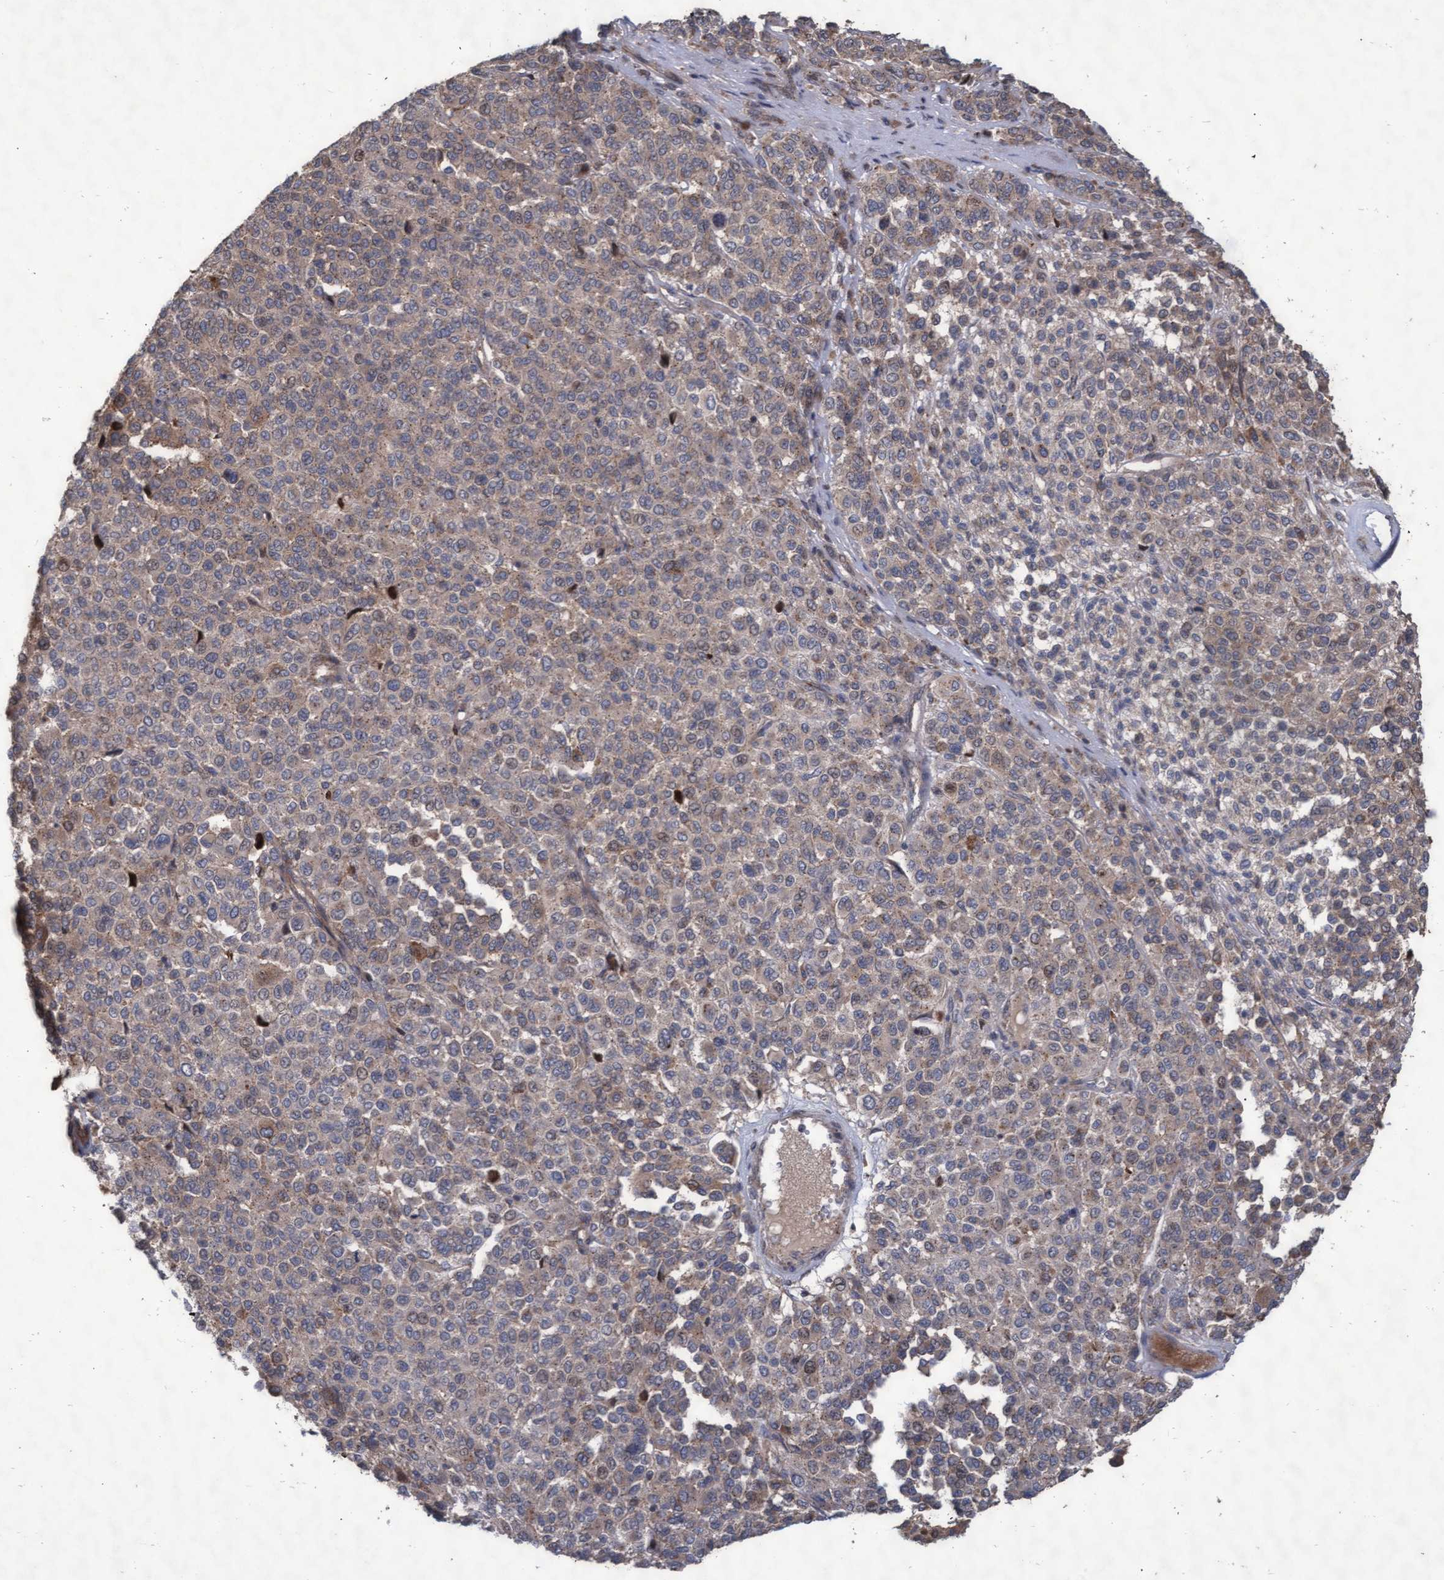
{"staining": {"intensity": "weak", "quantity": ">75%", "location": "cytoplasmic/membranous"}, "tissue": "melanoma", "cell_type": "Tumor cells", "image_type": "cancer", "snomed": [{"axis": "morphology", "description": "Malignant melanoma, Metastatic site"}, {"axis": "topography", "description": "Pancreas"}], "caption": "Weak cytoplasmic/membranous staining for a protein is appreciated in about >75% of tumor cells of melanoma using immunohistochemistry.", "gene": "ABCF2", "patient": {"sex": "female", "age": 30}}